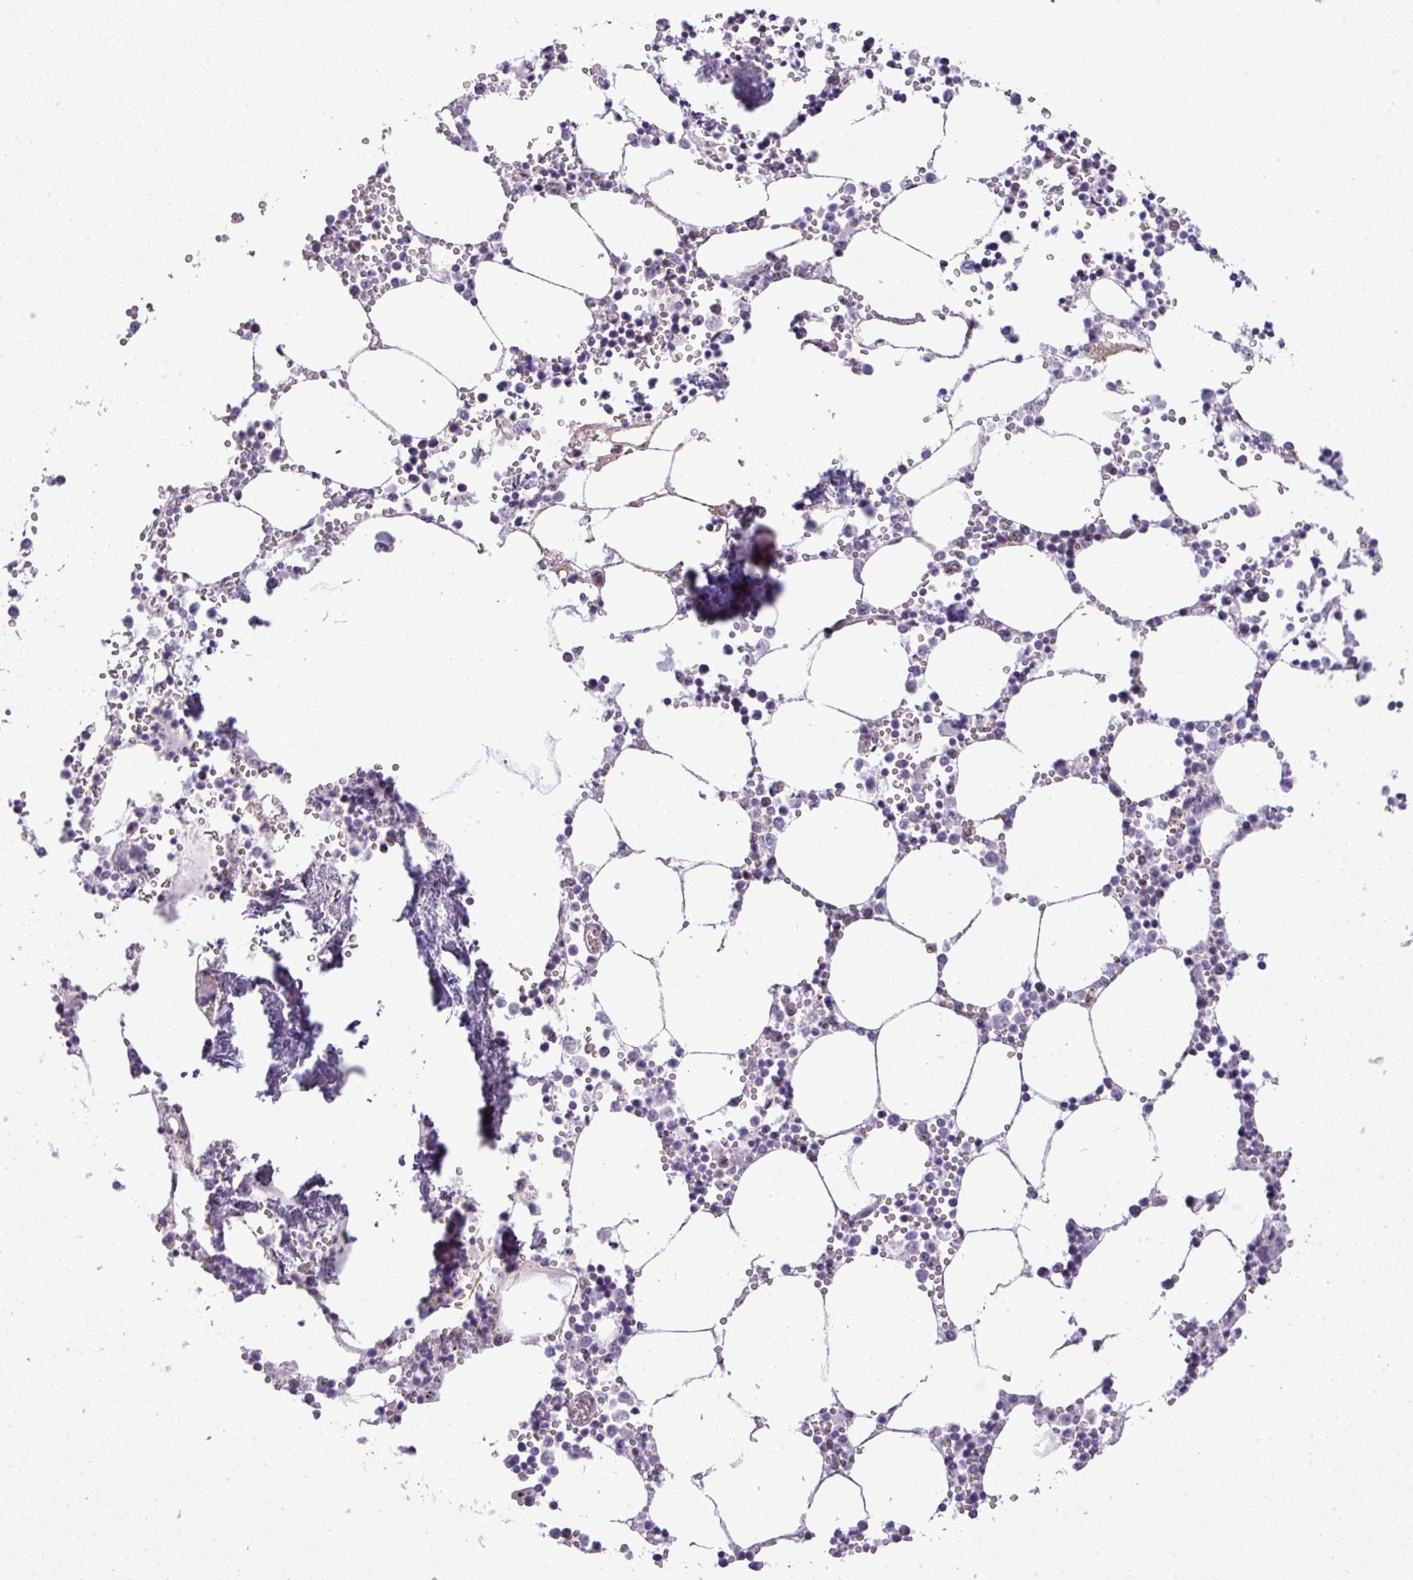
{"staining": {"intensity": "negative", "quantity": "none", "location": "none"}, "tissue": "bone marrow", "cell_type": "Hematopoietic cells", "image_type": "normal", "snomed": [{"axis": "morphology", "description": "Normal tissue, NOS"}, {"axis": "topography", "description": "Bone marrow"}], "caption": "There is no significant staining in hematopoietic cells of bone marrow. Brightfield microscopy of immunohistochemistry (IHC) stained with DAB (3,3'-diaminobenzidine) (brown) and hematoxylin (blue), captured at high magnification.", "gene": "MAK16", "patient": {"sex": "male", "age": 54}}